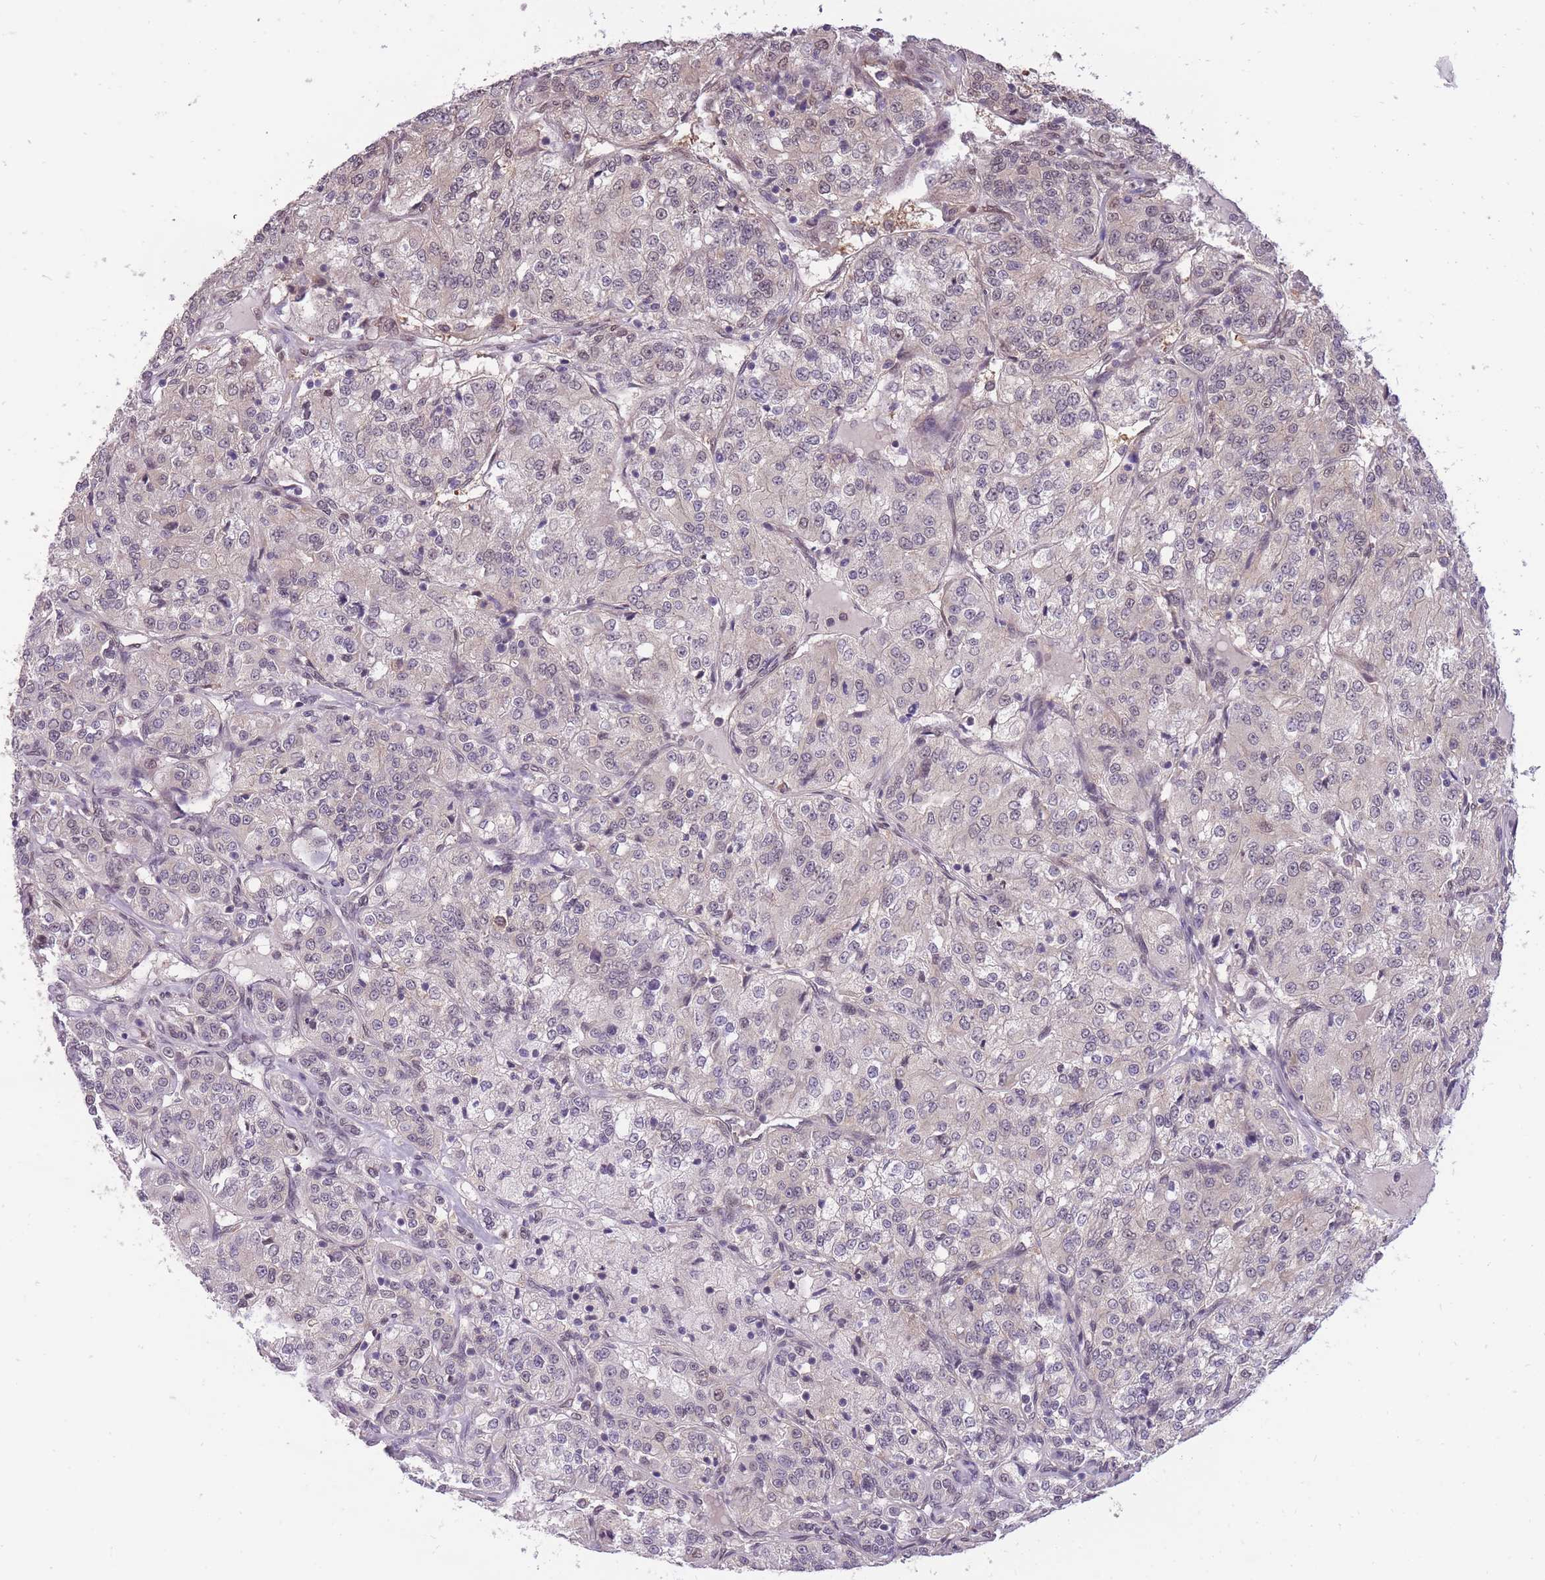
{"staining": {"intensity": "weak", "quantity": "<25%", "location": "nuclear"}, "tissue": "renal cancer", "cell_type": "Tumor cells", "image_type": "cancer", "snomed": [{"axis": "morphology", "description": "Adenocarcinoma, NOS"}, {"axis": "topography", "description": "Kidney"}], "caption": "High magnification brightfield microscopy of renal cancer (adenocarcinoma) stained with DAB (3,3'-diaminobenzidine) (brown) and counterstained with hematoxylin (blue): tumor cells show no significant positivity.", "gene": "CDIP1", "patient": {"sex": "female", "age": 63}}